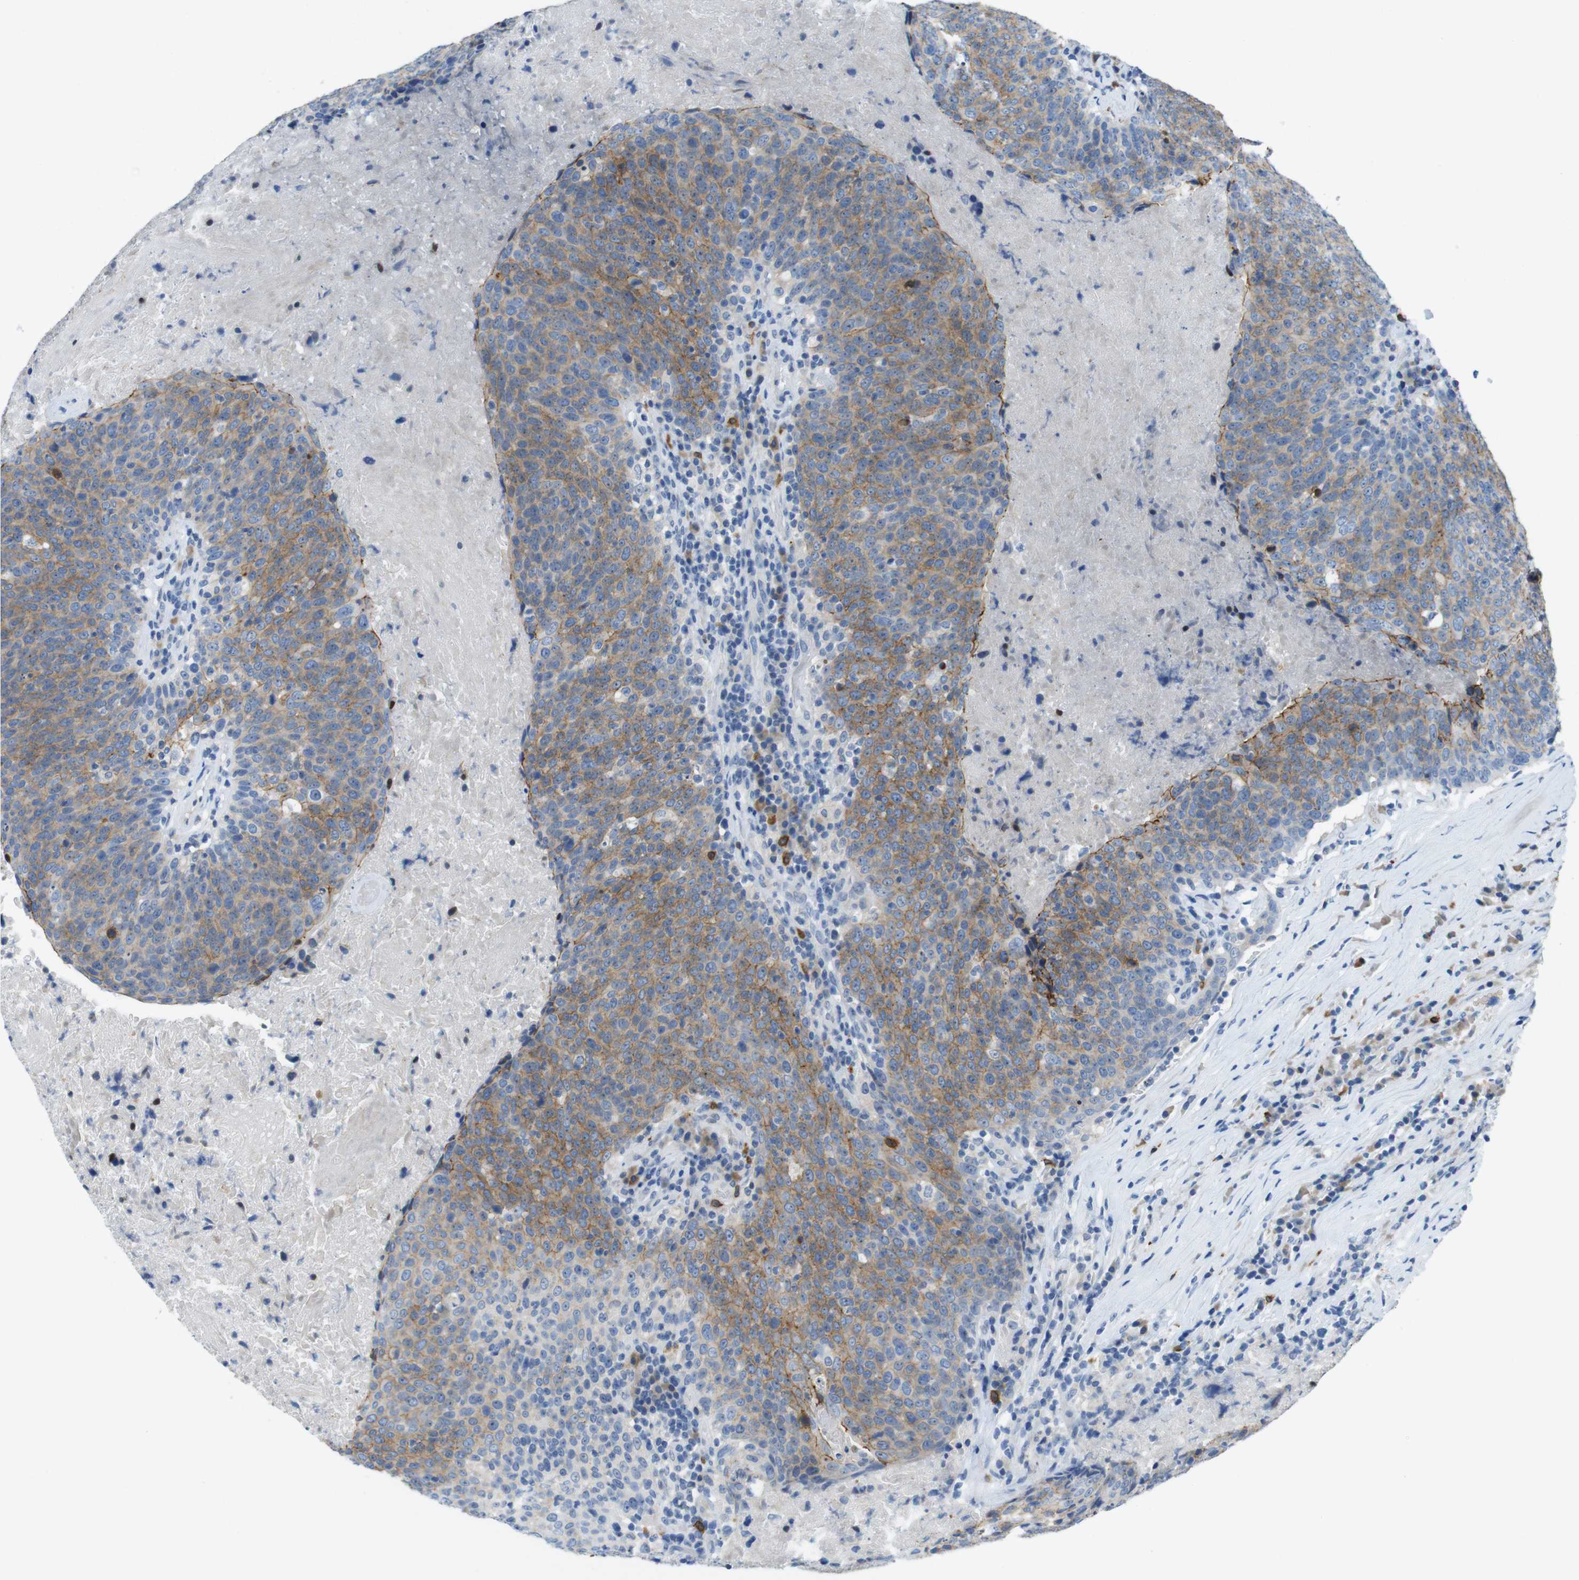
{"staining": {"intensity": "weak", "quantity": "25%-75%", "location": "cytoplasmic/membranous"}, "tissue": "head and neck cancer", "cell_type": "Tumor cells", "image_type": "cancer", "snomed": [{"axis": "morphology", "description": "Squamous cell carcinoma, NOS"}, {"axis": "morphology", "description": "Squamous cell carcinoma, metastatic, NOS"}, {"axis": "topography", "description": "Lymph node"}, {"axis": "topography", "description": "Head-Neck"}], "caption": "Protein staining of head and neck squamous cell carcinoma tissue shows weak cytoplasmic/membranous staining in approximately 25%-75% of tumor cells.", "gene": "TJP3", "patient": {"sex": "male", "age": 62}}